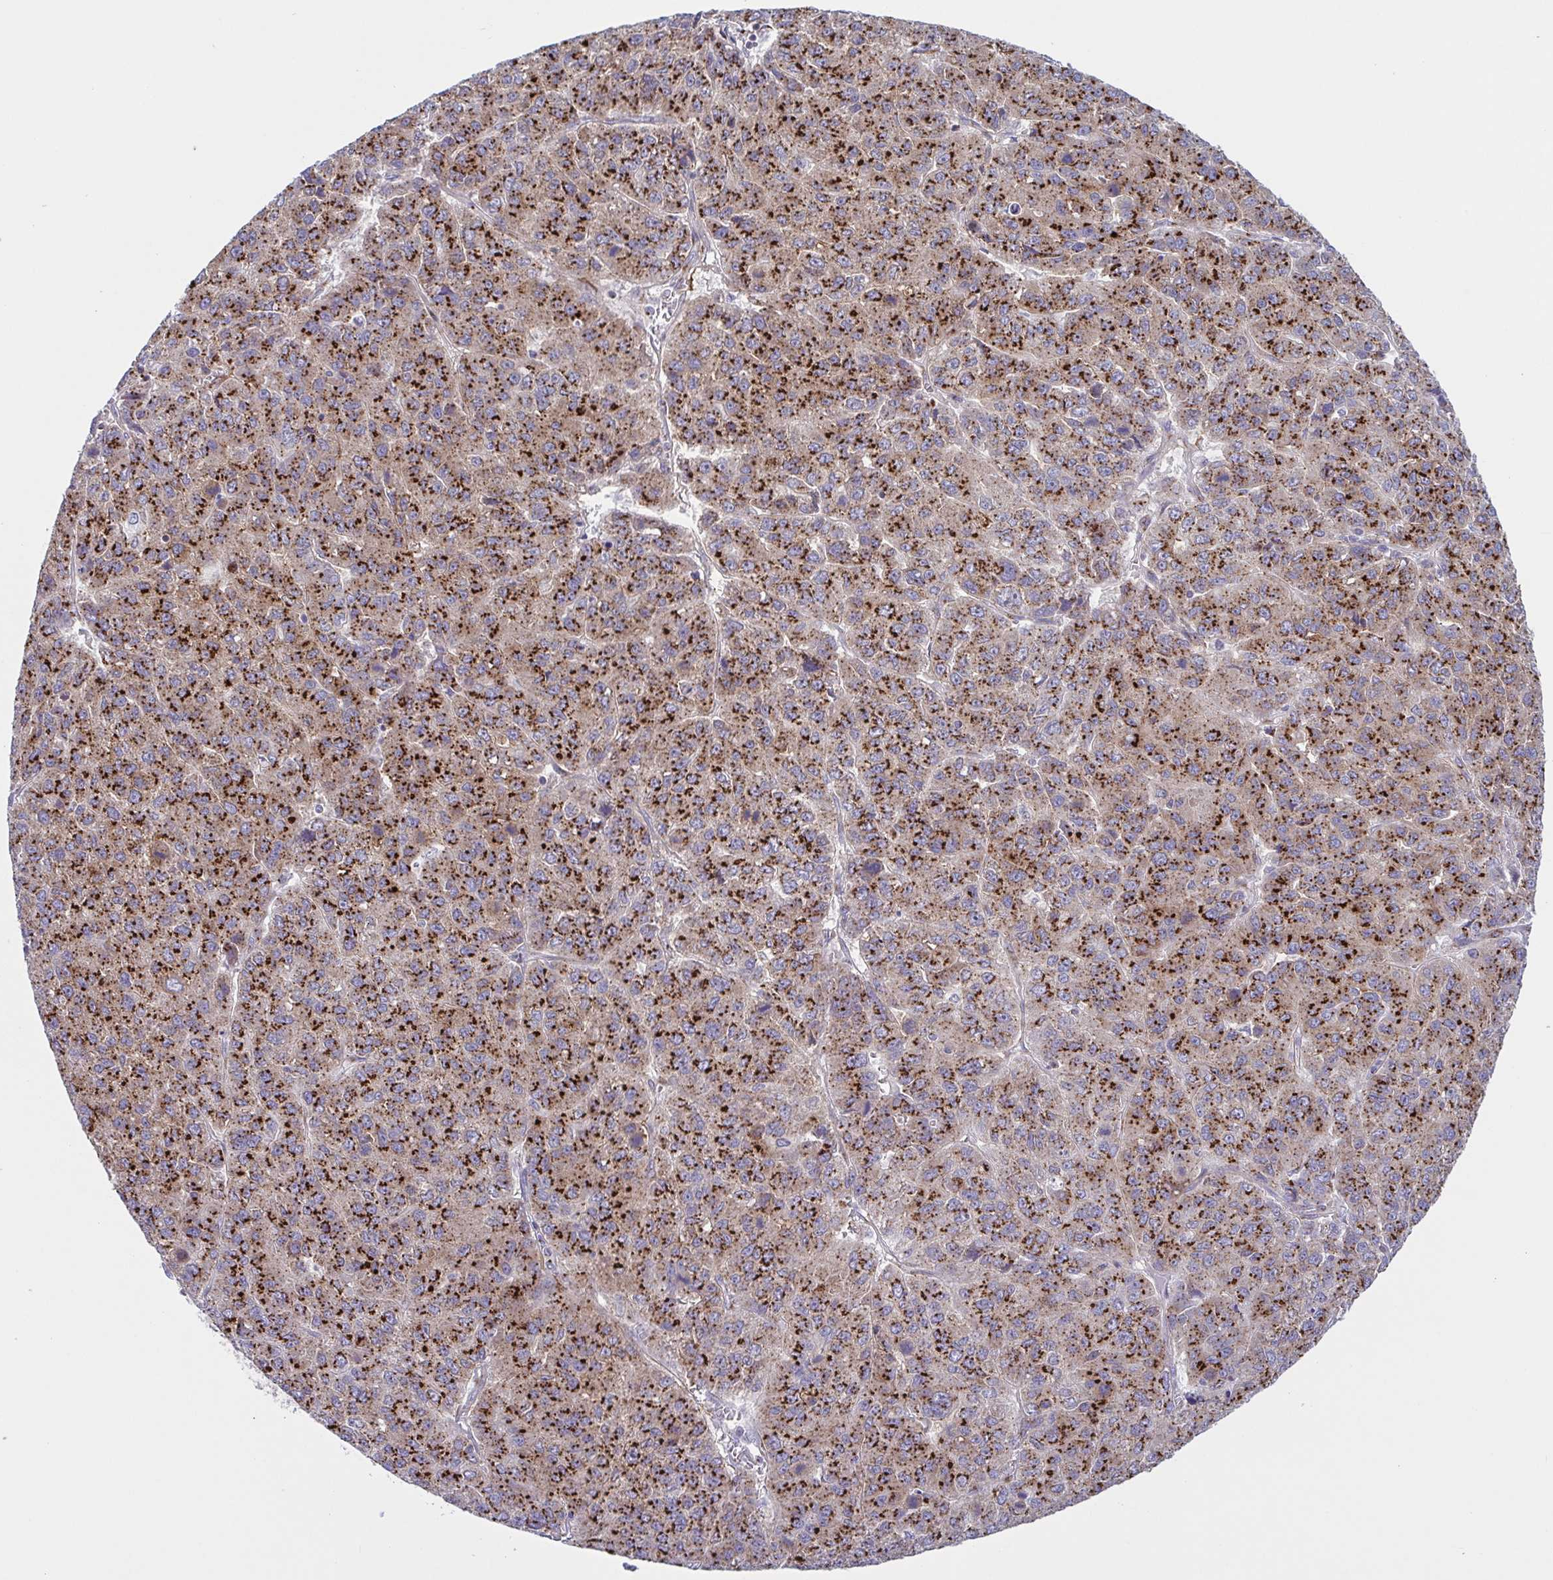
{"staining": {"intensity": "strong", "quantity": "25%-75%", "location": "cytoplasmic/membranous"}, "tissue": "liver cancer", "cell_type": "Tumor cells", "image_type": "cancer", "snomed": [{"axis": "morphology", "description": "Carcinoma, Hepatocellular, NOS"}, {"axis": "topography", "description": "Liver"}], "caption": "A high amount of strong cytoplasmic/membranous positivity is appreciated in about 25%-75% of tumor cells in liver cancer tissue.", "gene": "COL17A1", "patient": {"sex": "male", "age": 69}}